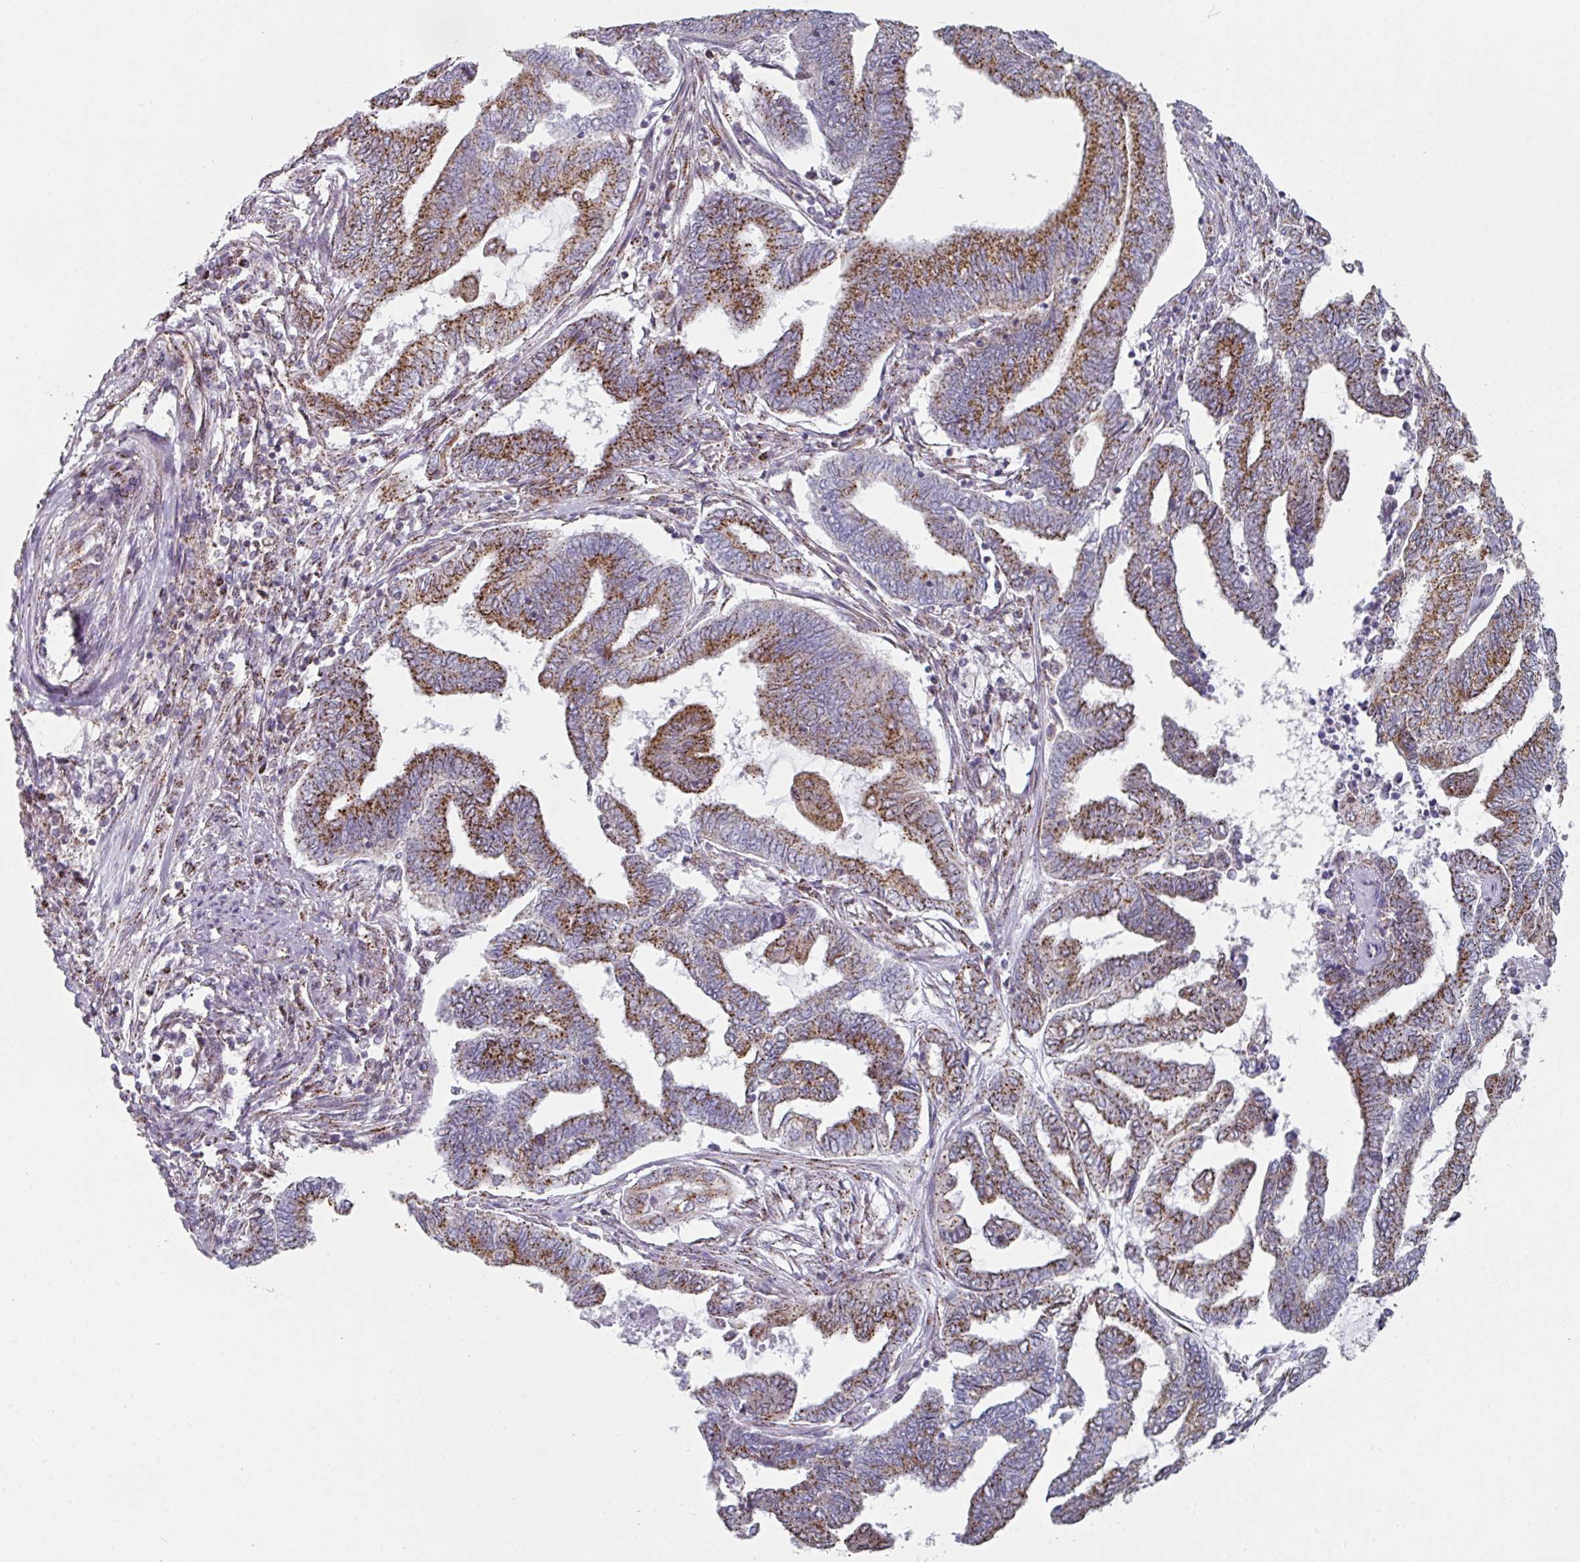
{"staining": {"intensity": "strong", "quantity": ">75%", "location": "cytoplasmic/membranous"}, "tissue": "endometrial cancer", "cell_type": "Tumor cells", "image_type": "cancer", "snomed": [{"axis": "morphology", "description": "Adenocarcinoma, NOS"}, {"axis": "topography", "description": "Uterus"}, {"axis": "topography", "description": "Endometrium"}], "caption": "Endometrial adenocarcinoma was stained to show a protein in brown. There is high levels of strong cytoplasmic/membranous positivity in about >75% of tumor cells.", "gene": "CCDC85B", "patient": {"sex": "female", "age": 70}}